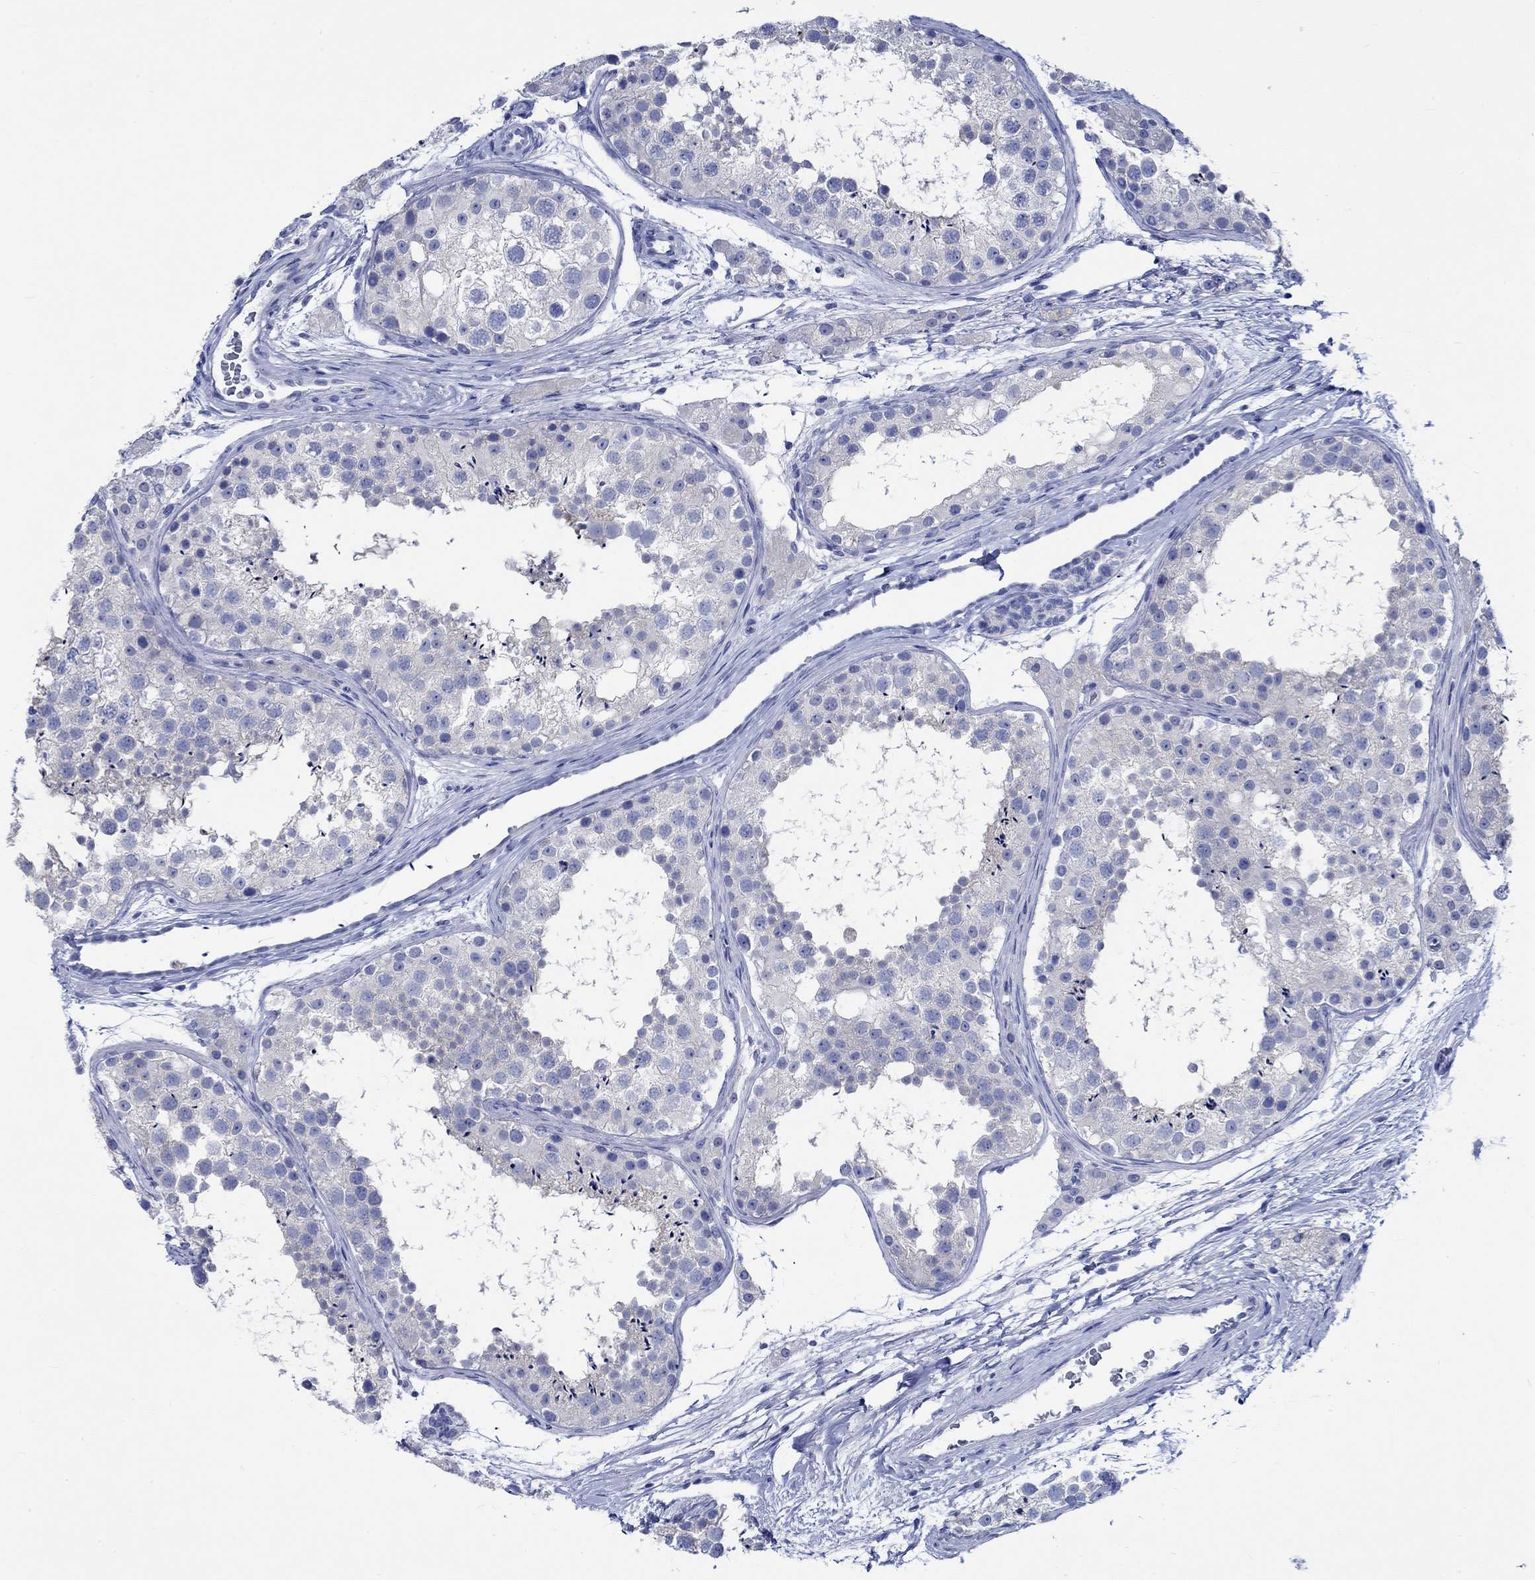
{"staining": {"intensity": "negative", "quantity": "none", "location": "none"}, "tissue": "testis", "cell_type": "Cells in seminiferous ducts", "image_type": "normal", "snomed": [{"axis": "morphology", "description": "Normal tissue, NOS"}, {"axis": "topography", "description": "Testis"}], "caption": "Protein analysis of unremarkable testis demonstrates no significant expression in cells in seminiferous ducts.", "gene": "PTPRN2", "patient": {"sex": "male", "age": 41}}